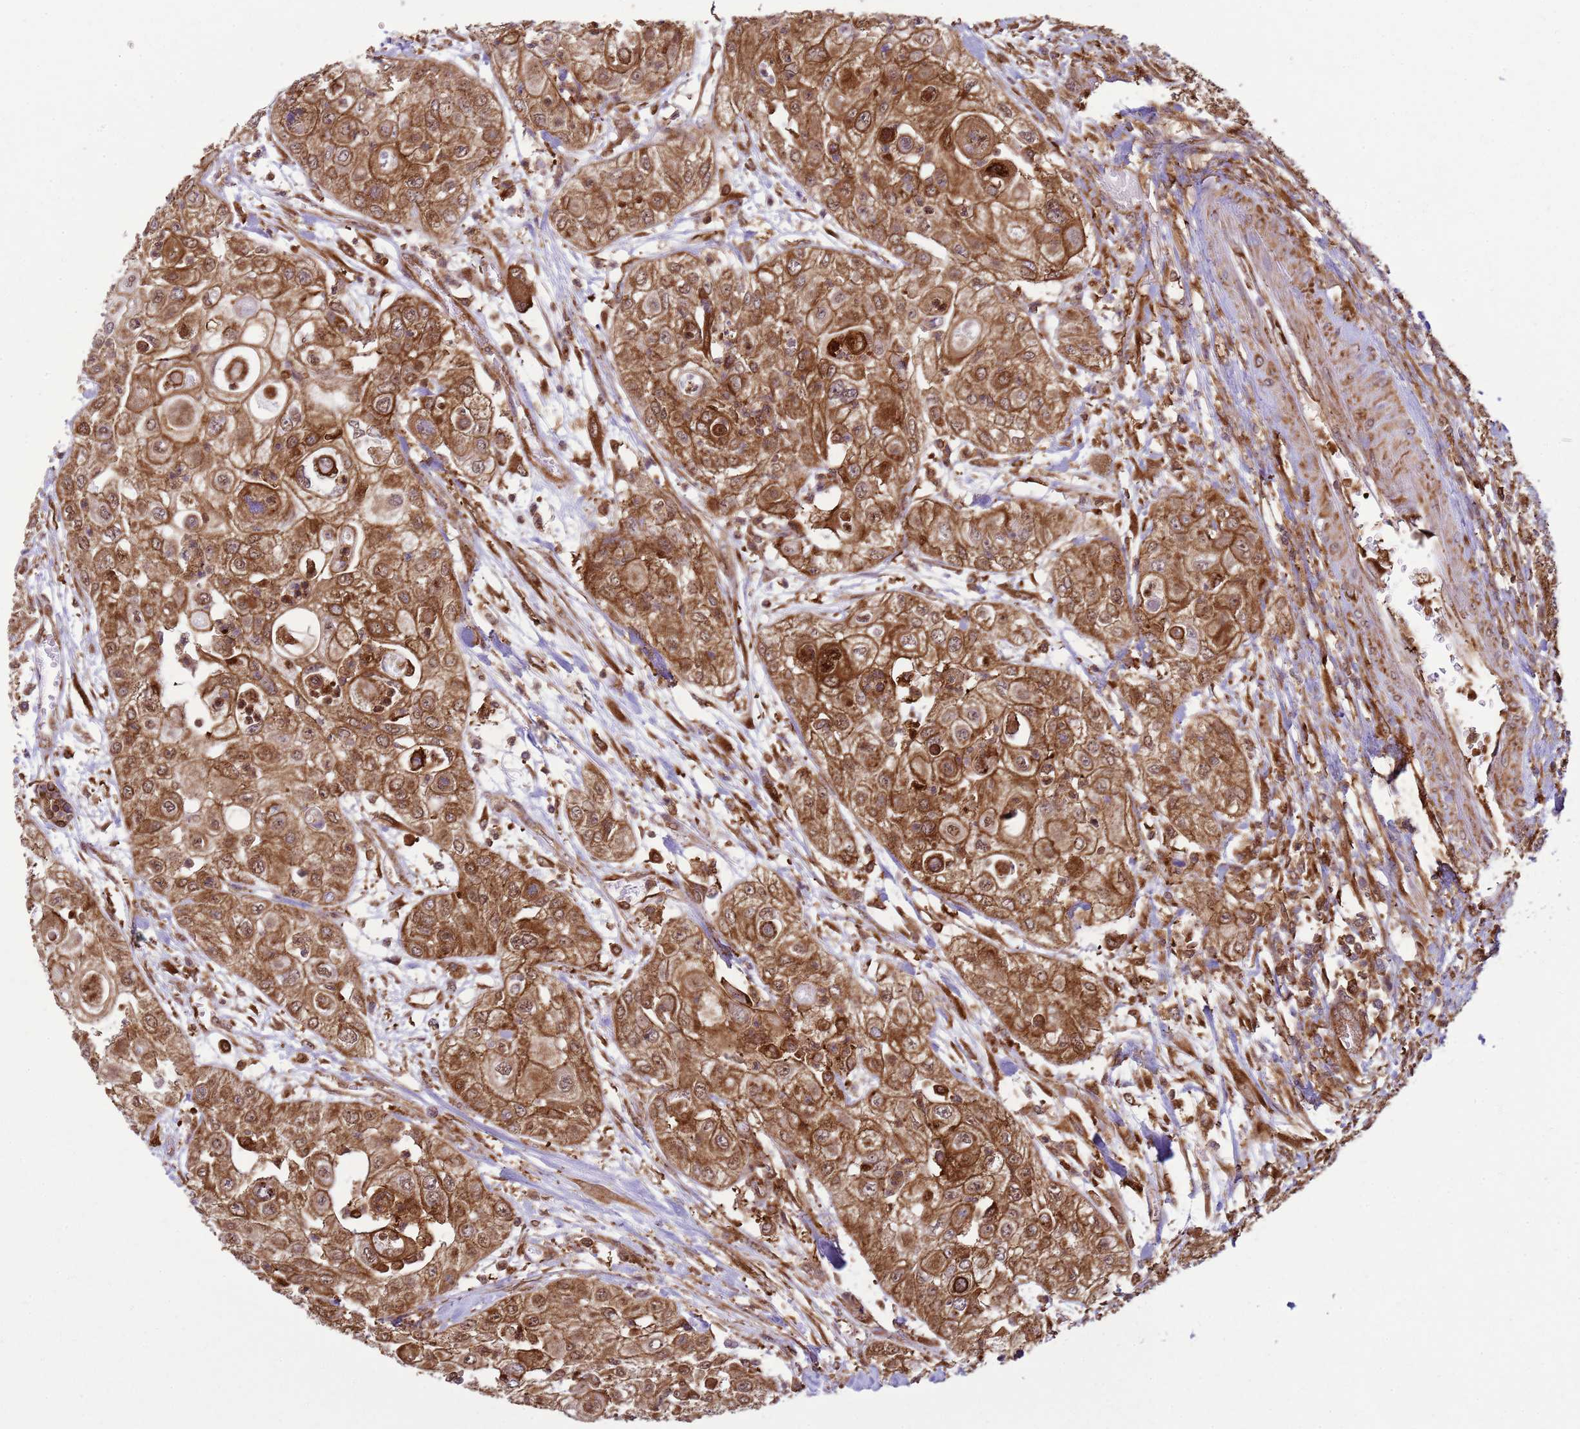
{"staining": {"intensity": "strong", "quantity": ">75%", "location": "cytoplasmic/membranous"}, "tissue": "urothelial cancer", "cell_type": "Tumor cells", "image_type": "cancer", "snomed": [{"axis": "morphology", "description": "Urothelial carcinoma, High grade"}, {"axis": "topography", "description": "Urinary bladder"}], "caption": "Protein expression analysis of urothelial cancer shows strong cytoplasmic/membranous expression in approximately >75% of tumor cells.", "gene": "GABRE", "patient": {"sex": "female", "age": 79}}